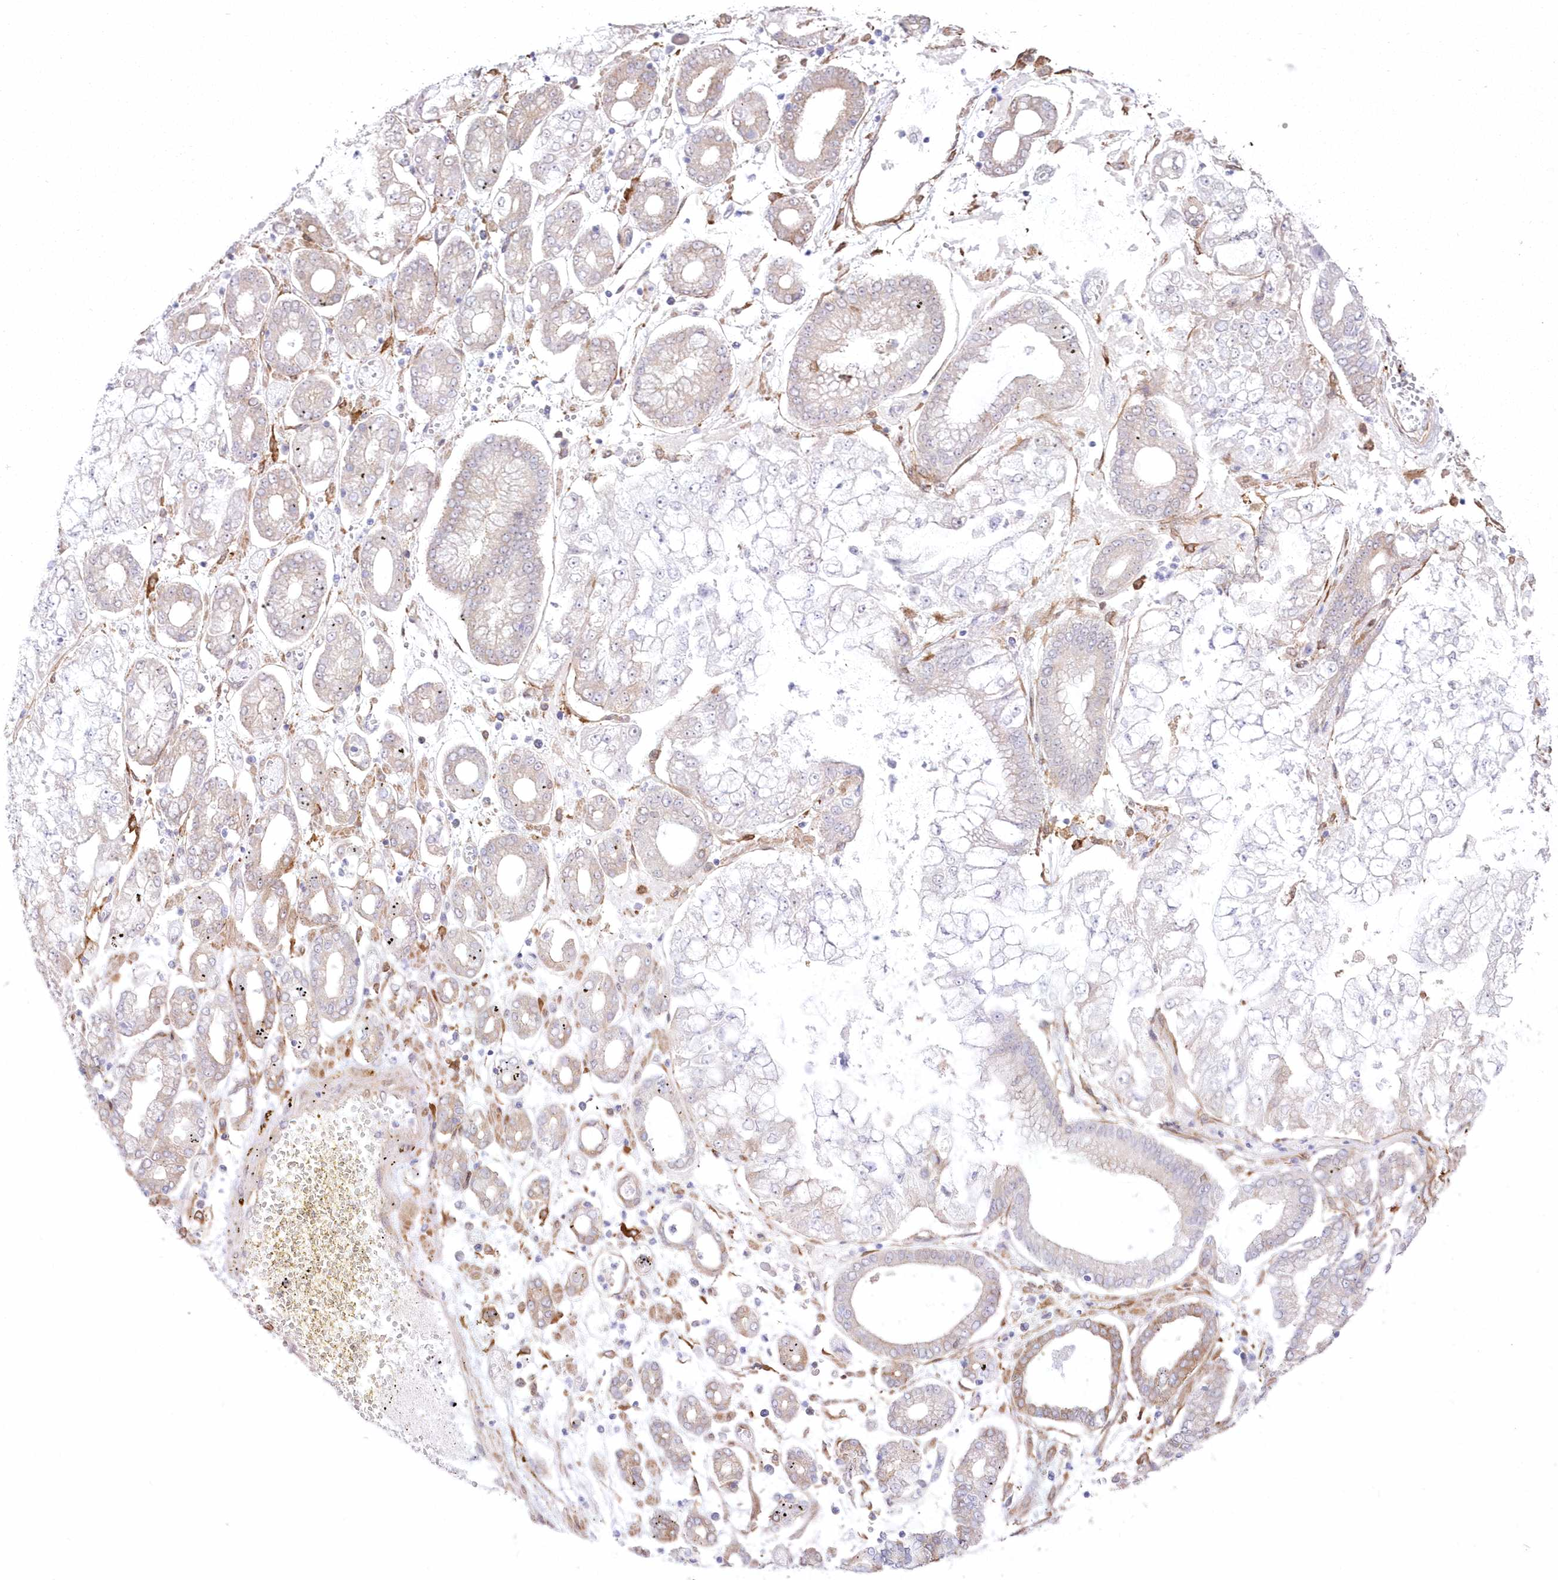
{"staining": {"intensity": "weak", "quantity": "<25%", "location": "cytoplasmic/membranous"}, "tissue": "stomach cancer", "cell_type": "Tumor cells", "image_type": "cancer", "snomed": [{"axis": "morphology", "description": "Adenocarcinoma, NOS"}, {"axis": "topography", "description": "Stomach"}], "caption": "High power microscopy histopathology image of an IHC histopathology image of stomach adenocarcinoma, revealing no significant staining in tumor cells. Brightfield microscopy of IHC stained with DAB (3,3'-diaminobenzidine) (brown) and hematoxylin (blue), captured at high magnification.", "gene": "SH3PXD2B", "patient": {"sex": "male", "age": 76}}